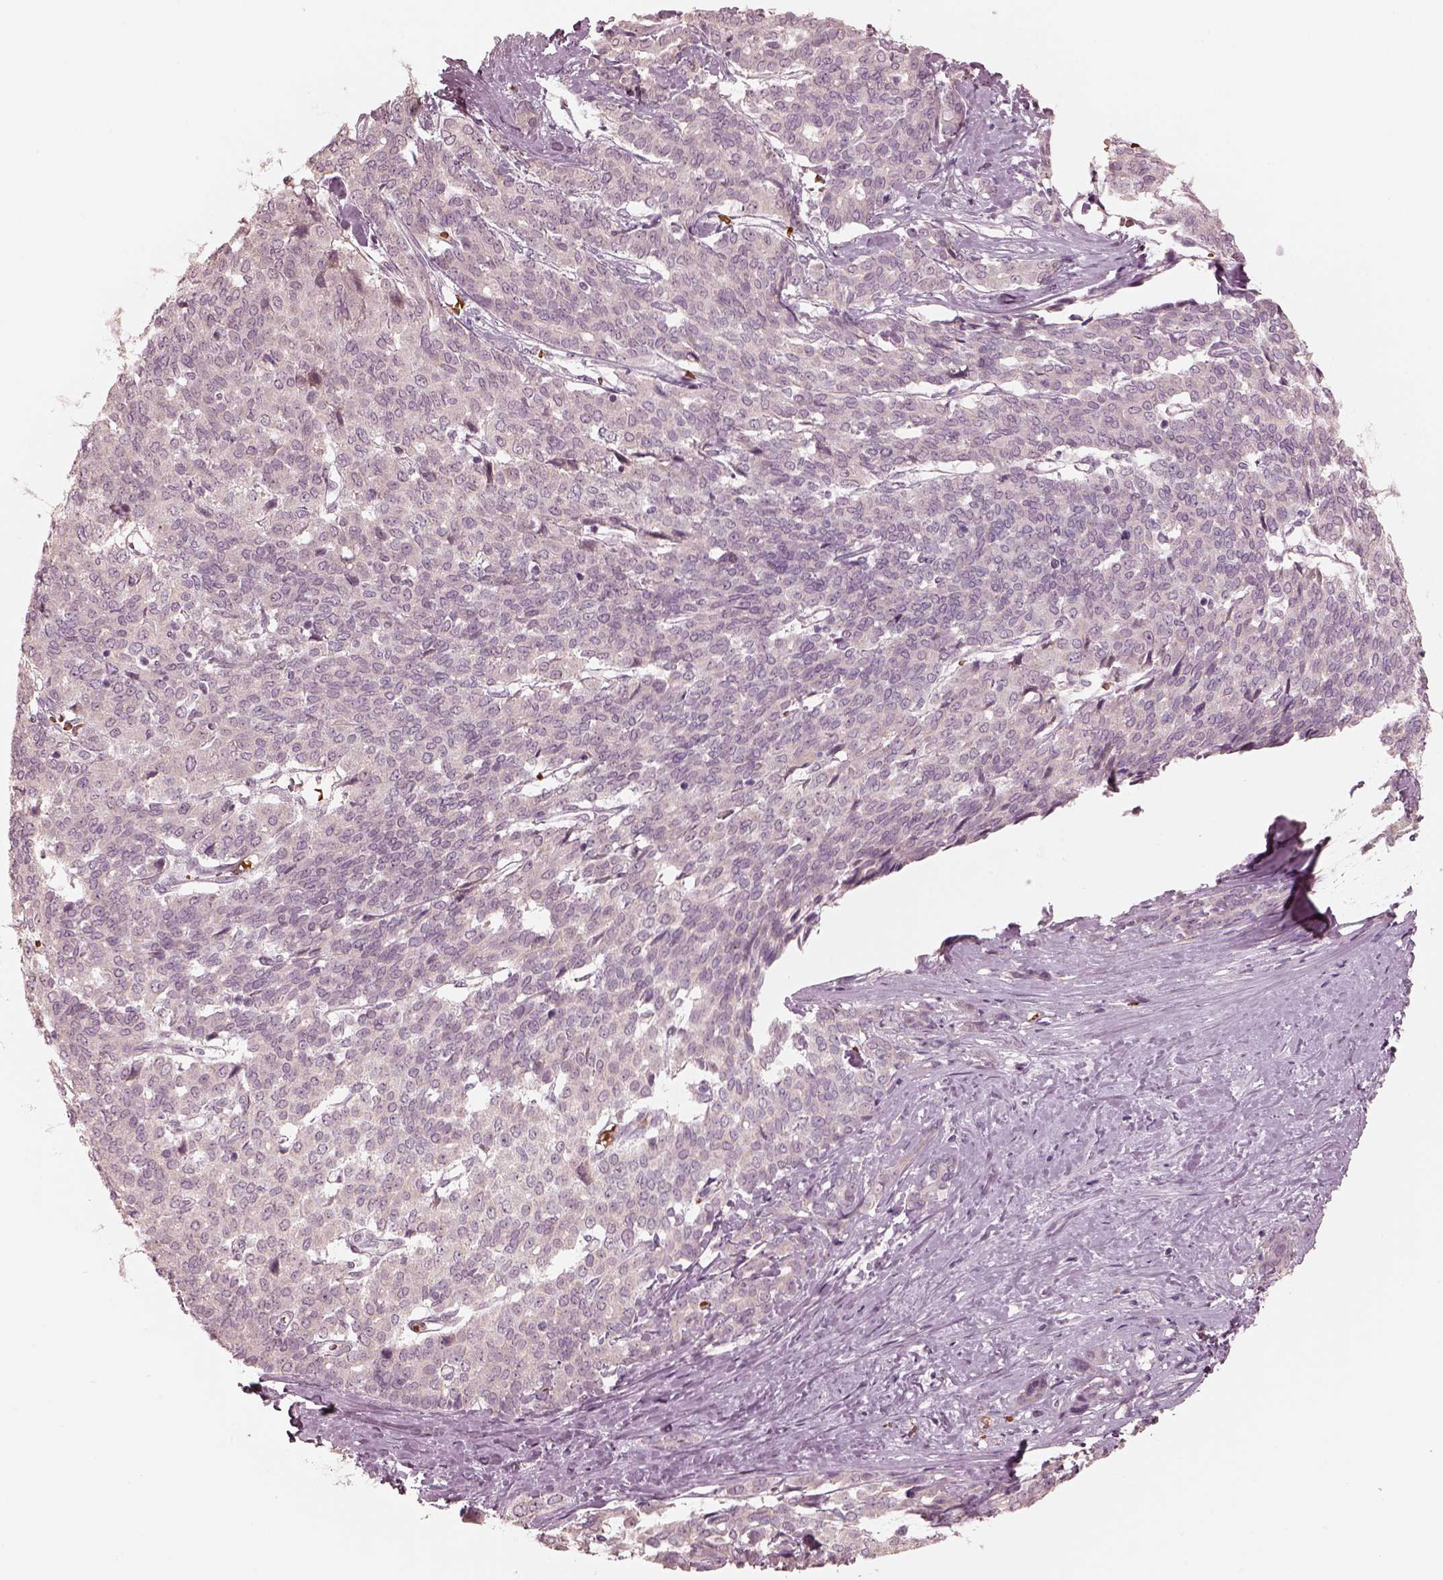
{"staining": {"intensity": "negative", "quantity": "none", "location": "none"}, "tissue": "liver cancer", "cell_type": "Tumor cells", "image_type": "cancer", "snomed": [{"axis": "morphology", "description": "Cholangiocarcinoma"}, {"axis": "topography", "description": "Liver"}], "caption": "Immunohistochemistry (IHC) micrograph of neoplastic tissue: cholangiocarcinoma (liver) stained with DAB (3,3'-diaminobenzidine) exhibits no significant protein expression in tumor cells. The staining is performed using DAB brown chromogen with nuclei counter-stained in using hematoxylin.", "gene": "ANKLE1", "patient": {"sex": "female", "age": 47}}